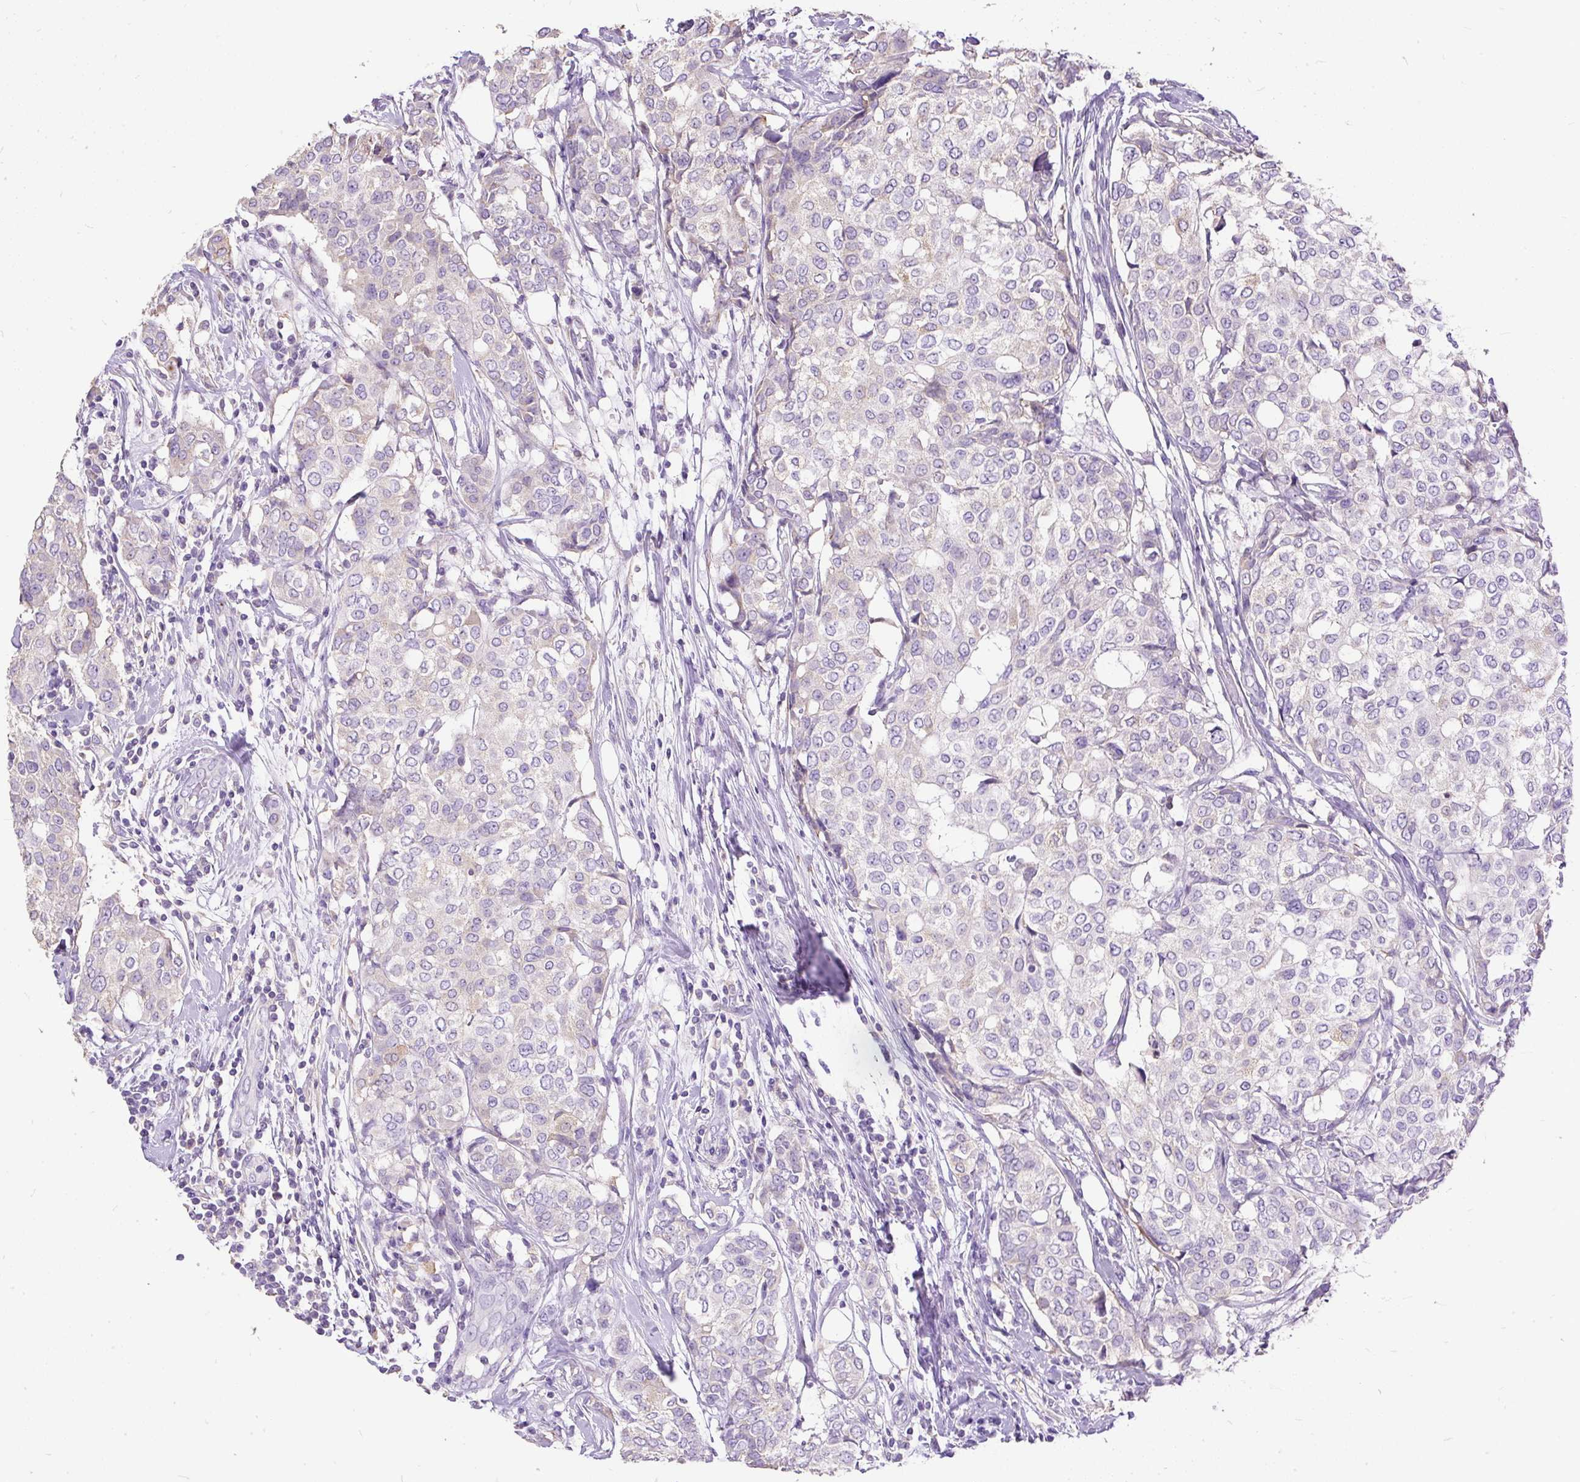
{"staining": {"intensity": "weak", "quantity": "<25%", "location": "cytoplasmic/membranous"}, "tissue": "breast cancer", "cell_type": "Tumor cells", "image_type": "cancer", "snomed": [{"axis": "morphology", "description": "Lobular carcinoma"}, {"axis": "topography", "description": "Breast"}], "caption": "Immunohistochemical staining of breast lobular carcinoma exhibits no significant expression in tumor cells.", "gene": "GBX1", "patient": {"sex": "female", "age": 51}}